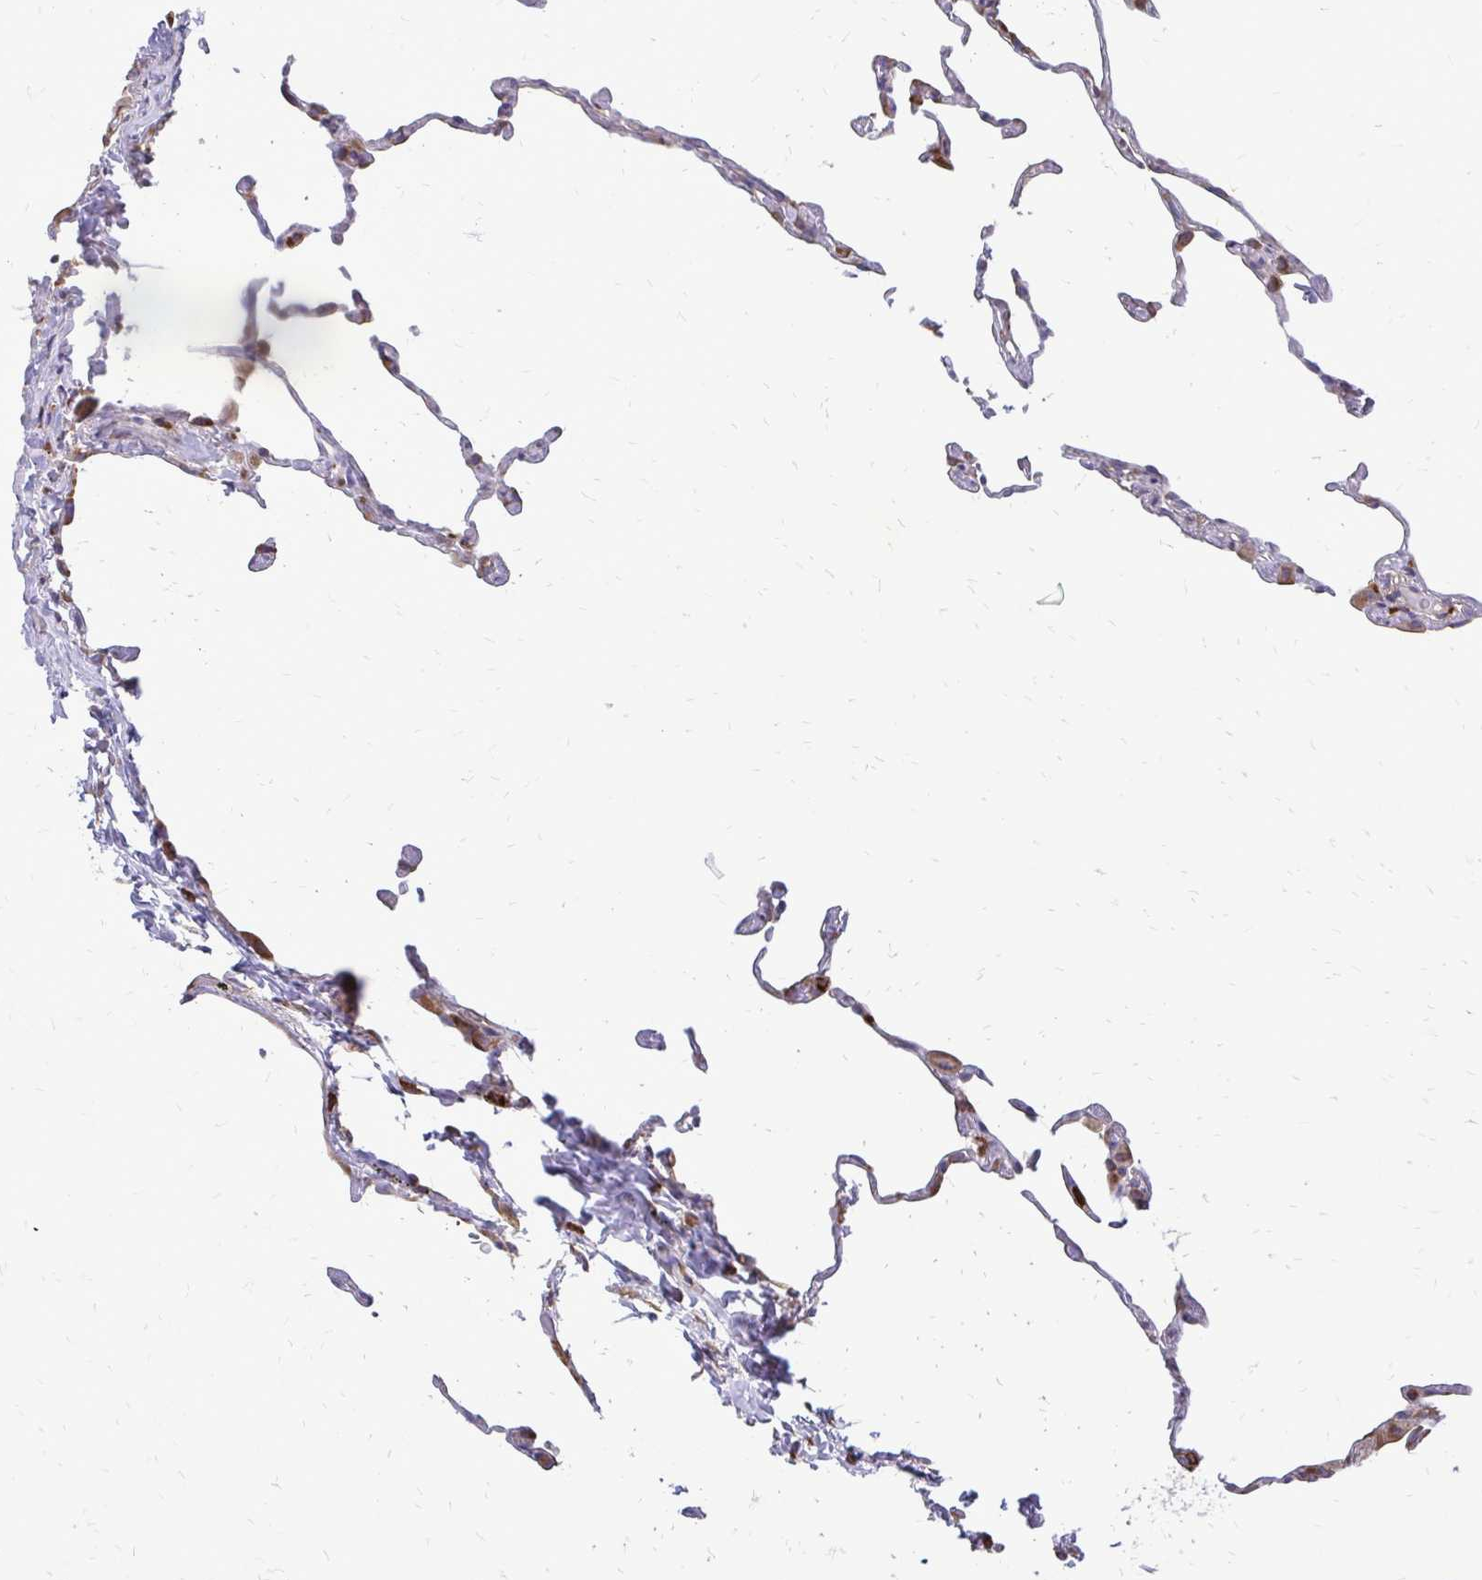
{"staining": {"intensity": "negative", "quantity": "none", "location": "none"}, "tissue": "lung", "cell_type": "Alveolar cells", "image_type": "normal", "snomed": [{"axis": "morphology", "description": "Normal tissue, NOS"}, {"axis": "topography", "description": "Lung"}], "caption": "An immunohistochemistry (IHC) micrograph of unremarkable lung is shown. There is no staining in alveolar cells of lung.", "gene": "RPS3", "patient": {"sex": "female", "age": 57}}